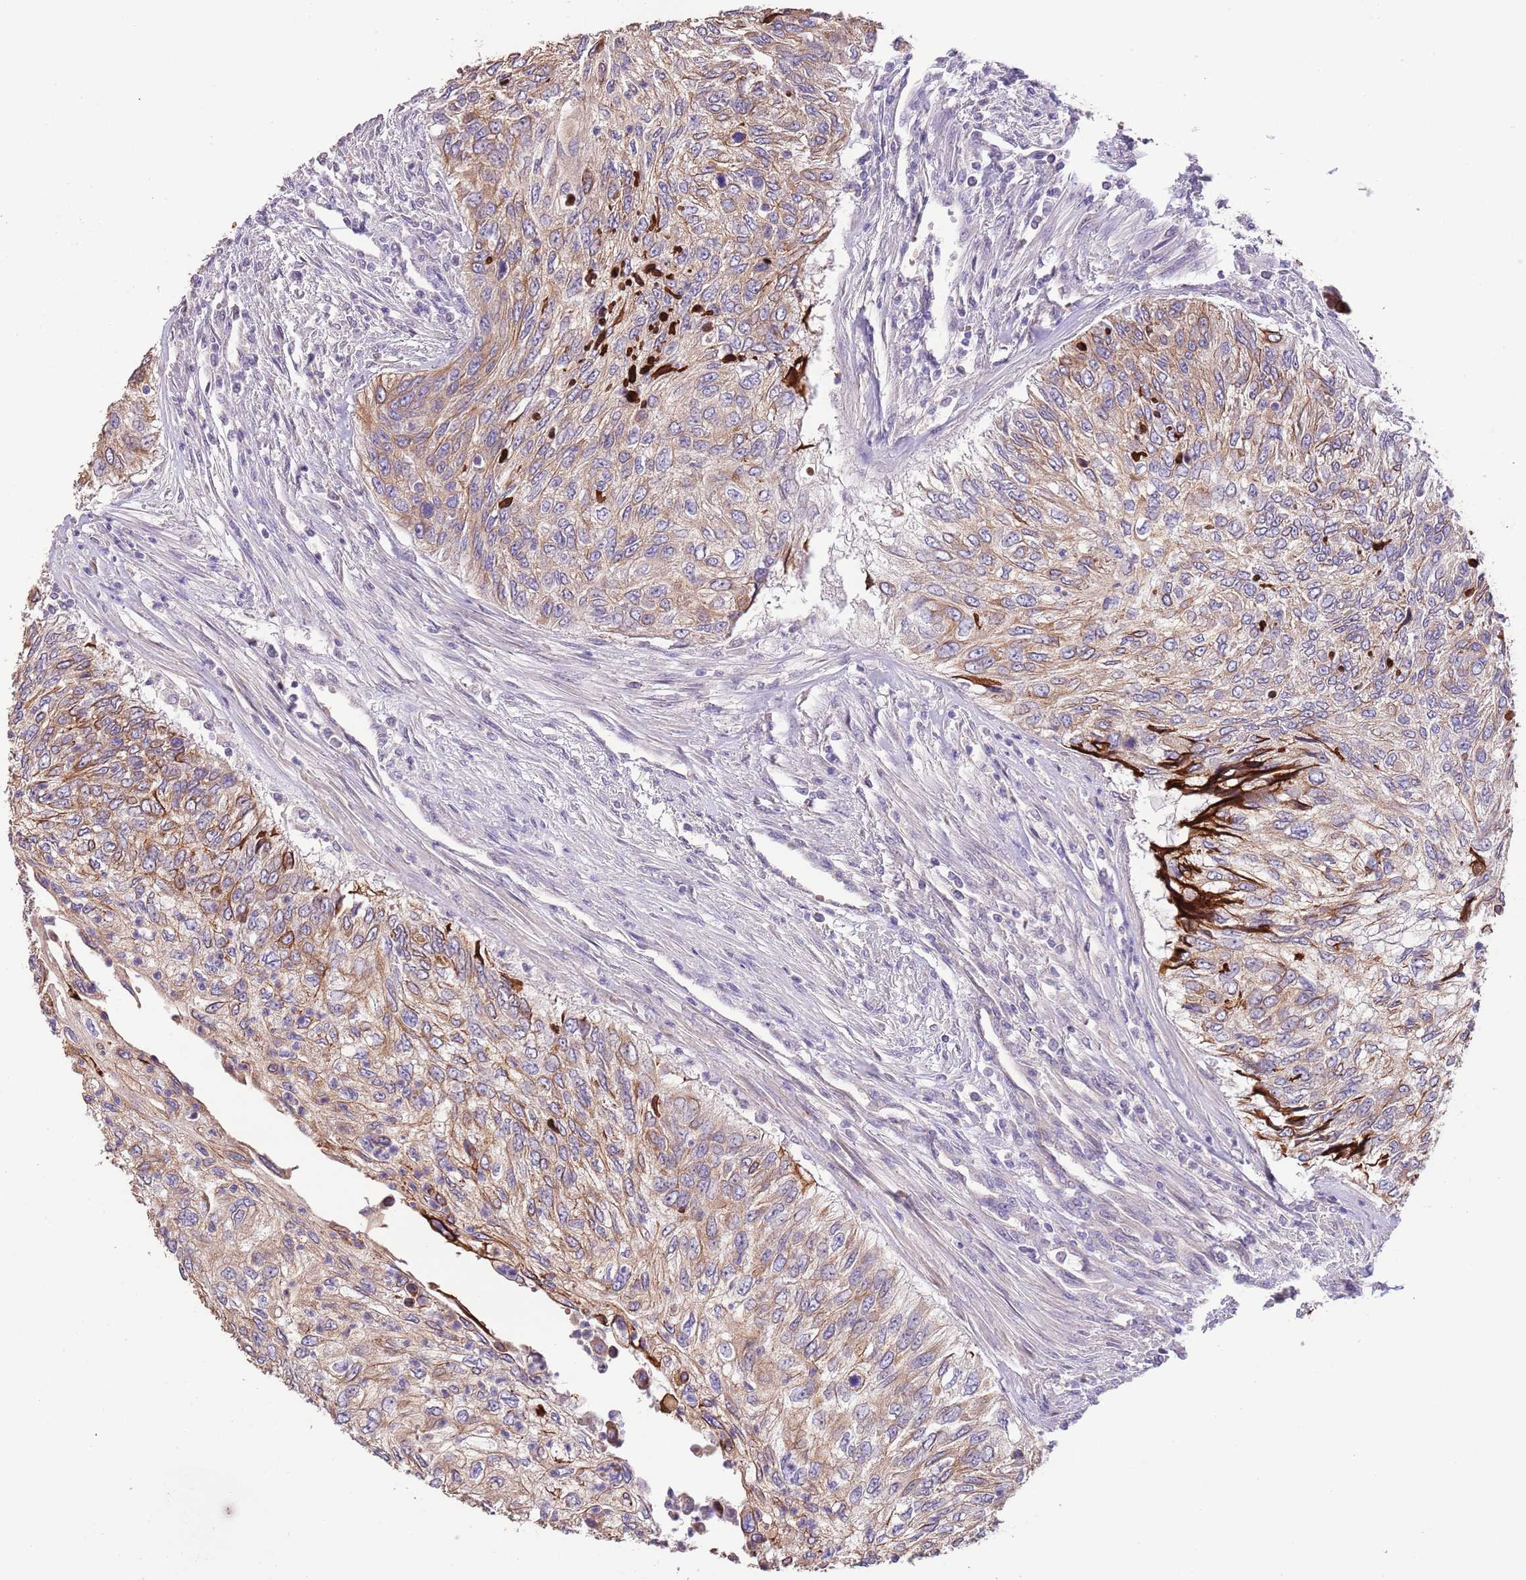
{"staining": {"intensity": "moderate", "quantity": ">75%", "location": "cytoplasmic/membranous"}, "tissue": "urothelial cancer", "cell_type": "Tumor cells", "image_type": "cancer", "snomed": [{"axis": "morphology", "description": "Urothelial carcinoma, High grade"}, {"axis": "topography", "description": "Urinary bladder"}], "caption": "A micrograph of human high-grade urothelial carcinoma stained for a protein shows moderate cytoplasmic/membranous brown staining in tumor cells. (Brightfield microscopy of DAB IHC at high magnification).", "gene": "ZNF658", "patient": {"sex": "female", "age": 60}}